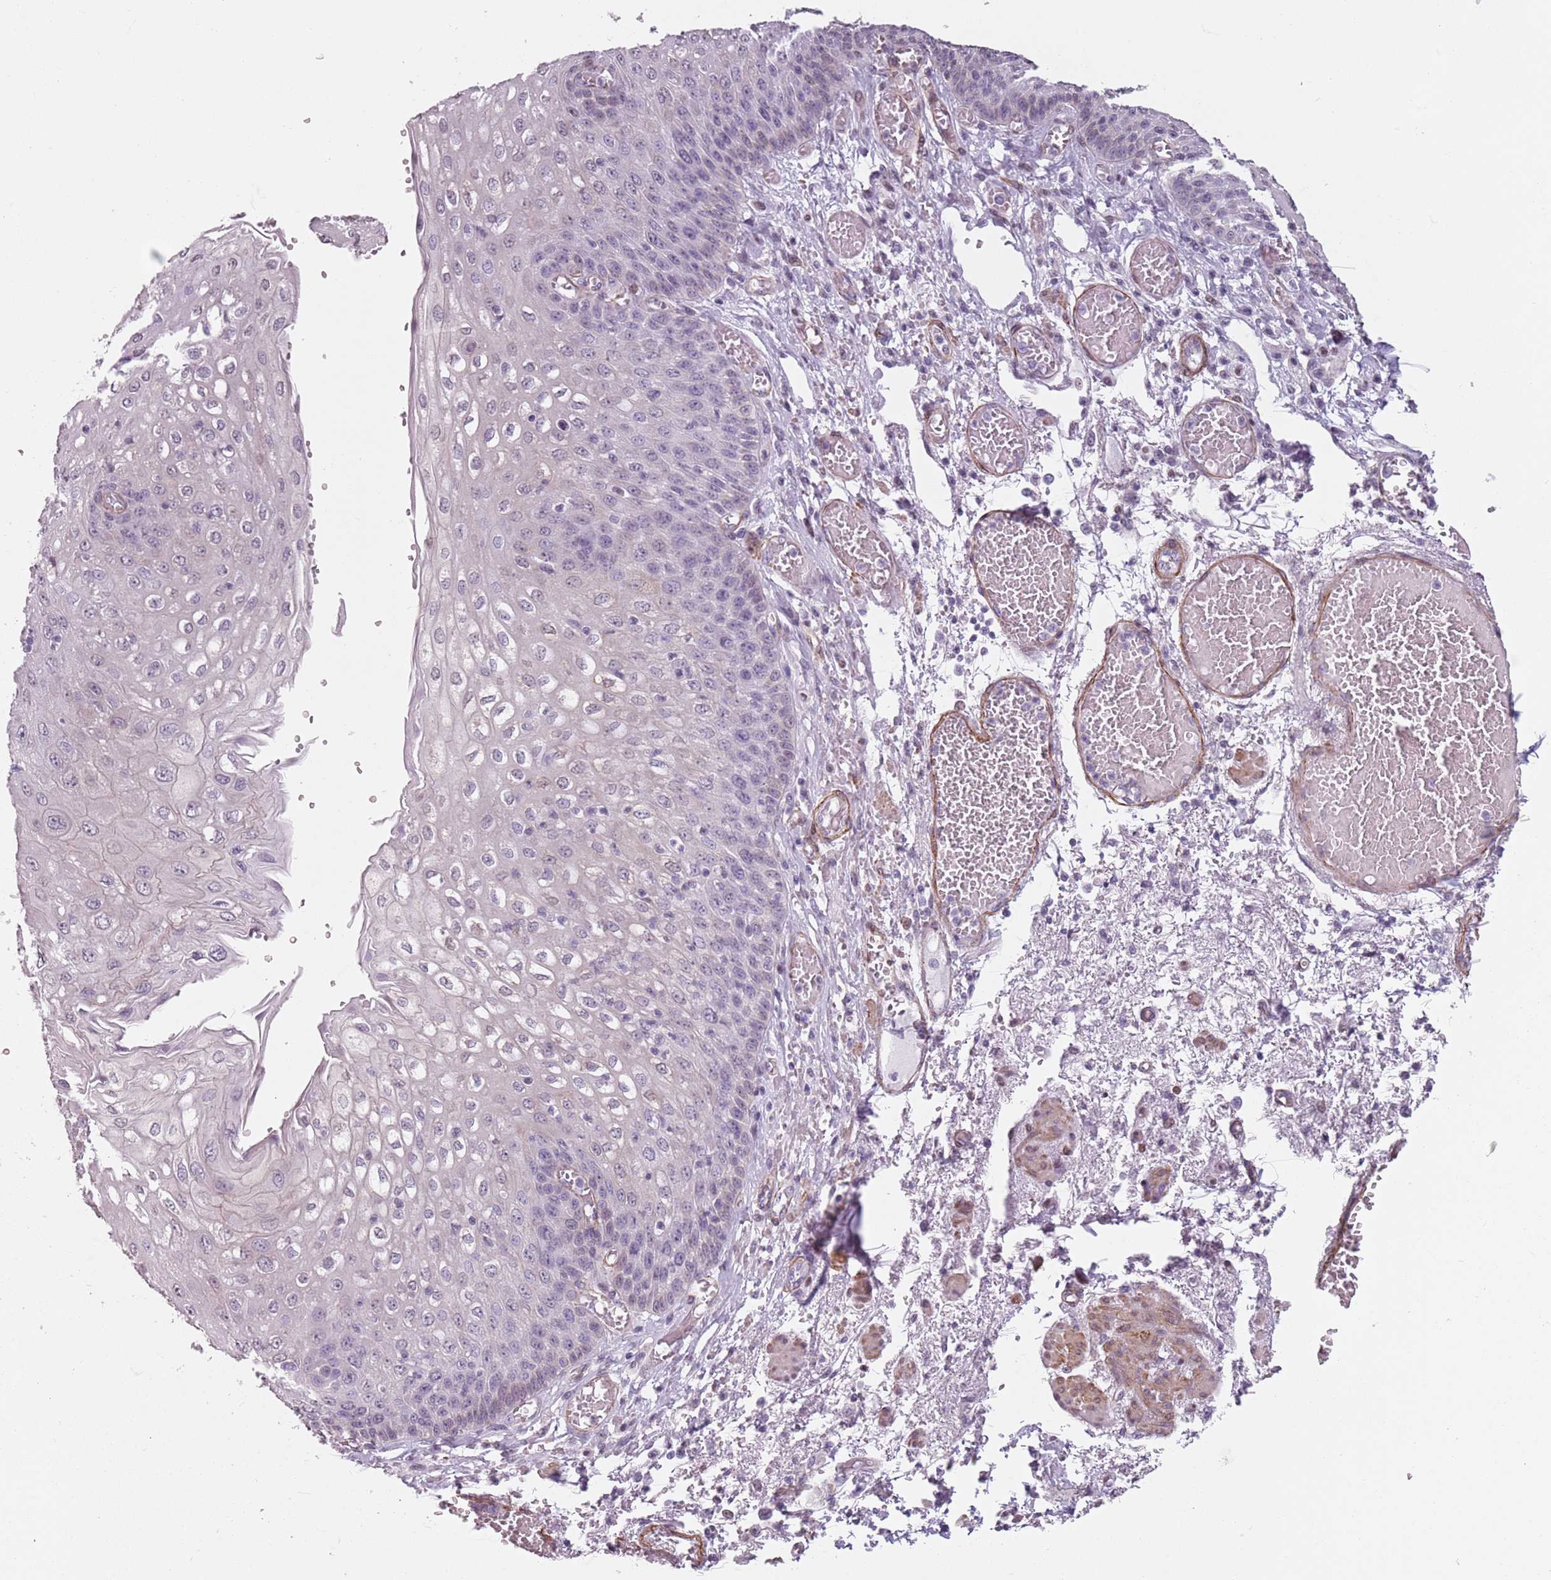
{"staining": {"intensity": "negative", "quantity": "none", "location": "none"}, "tissue": "esophagus", "cell_type": "Squamous epithelial cells", "image_type": "normal", "snomed": [{"axis": "morphology", "description": "Normal tissue, NOS"}, {"axis": "topography", "description": "Esophagus"}], "caption": "This is a photomicrograph of IHC staining of normal esophagus, which shows no positivity in squamous epithelial cells.", "gene": "TMC4", "patient": {"sex": "male", "age": 81}}